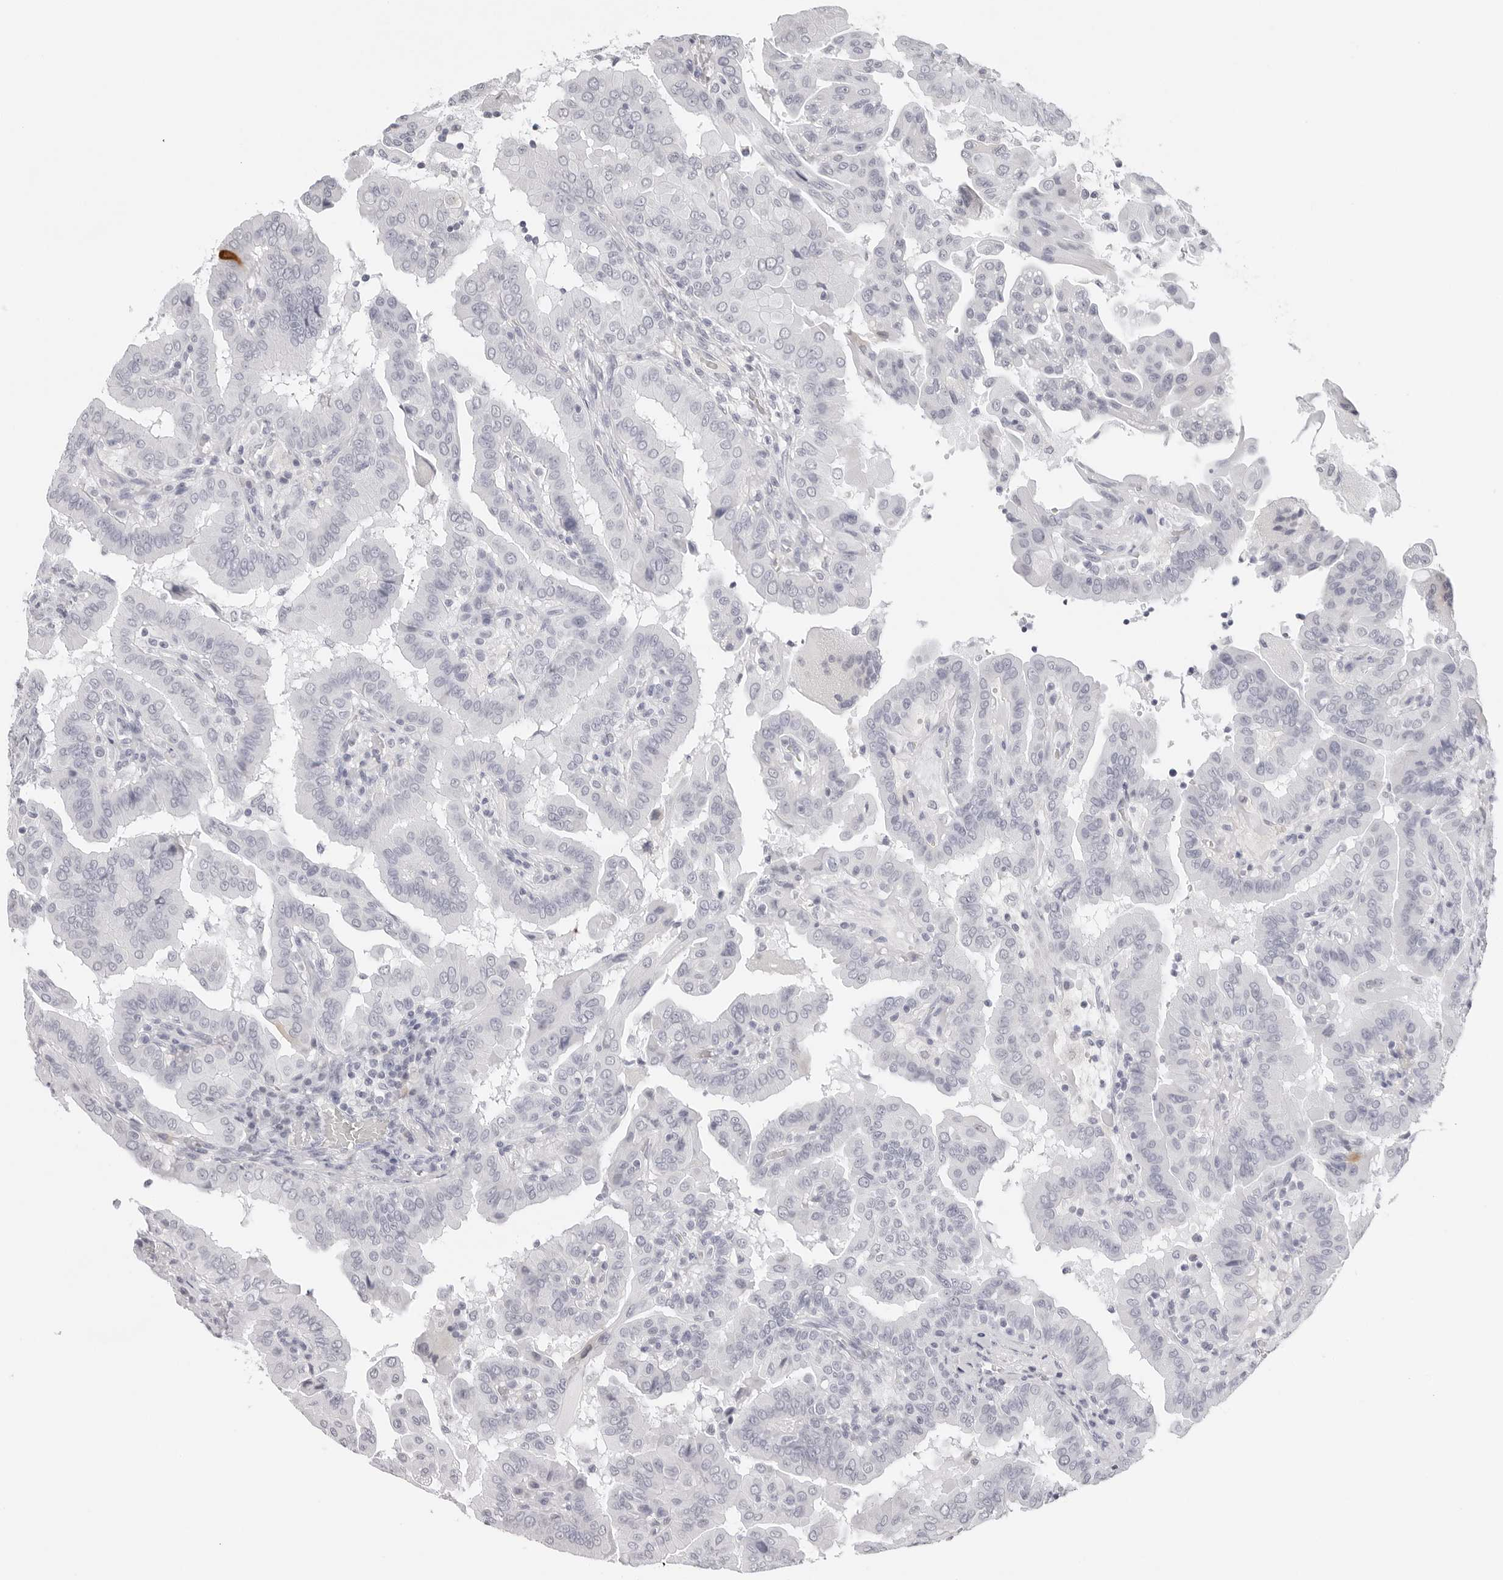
{"staining": {"intensity": "negative", "quantity": "none", "location": "none"}, "tissue": "thyroid cancer", "cell_type": "Tumor cells", "image_type": "cancer", "snomed": [{"axis": "morphology", "description": "Papillary adenocarcinoma, NOS"}, {"axis": "topography", "description": "Thyroid gland"}], "caption": "A photomicrograph of human papillary adenocarcinoma (thyroid) is negative for staining in tumor cells.", "gene": "CST5", "patient": {"sex": "male", "age": 33}}